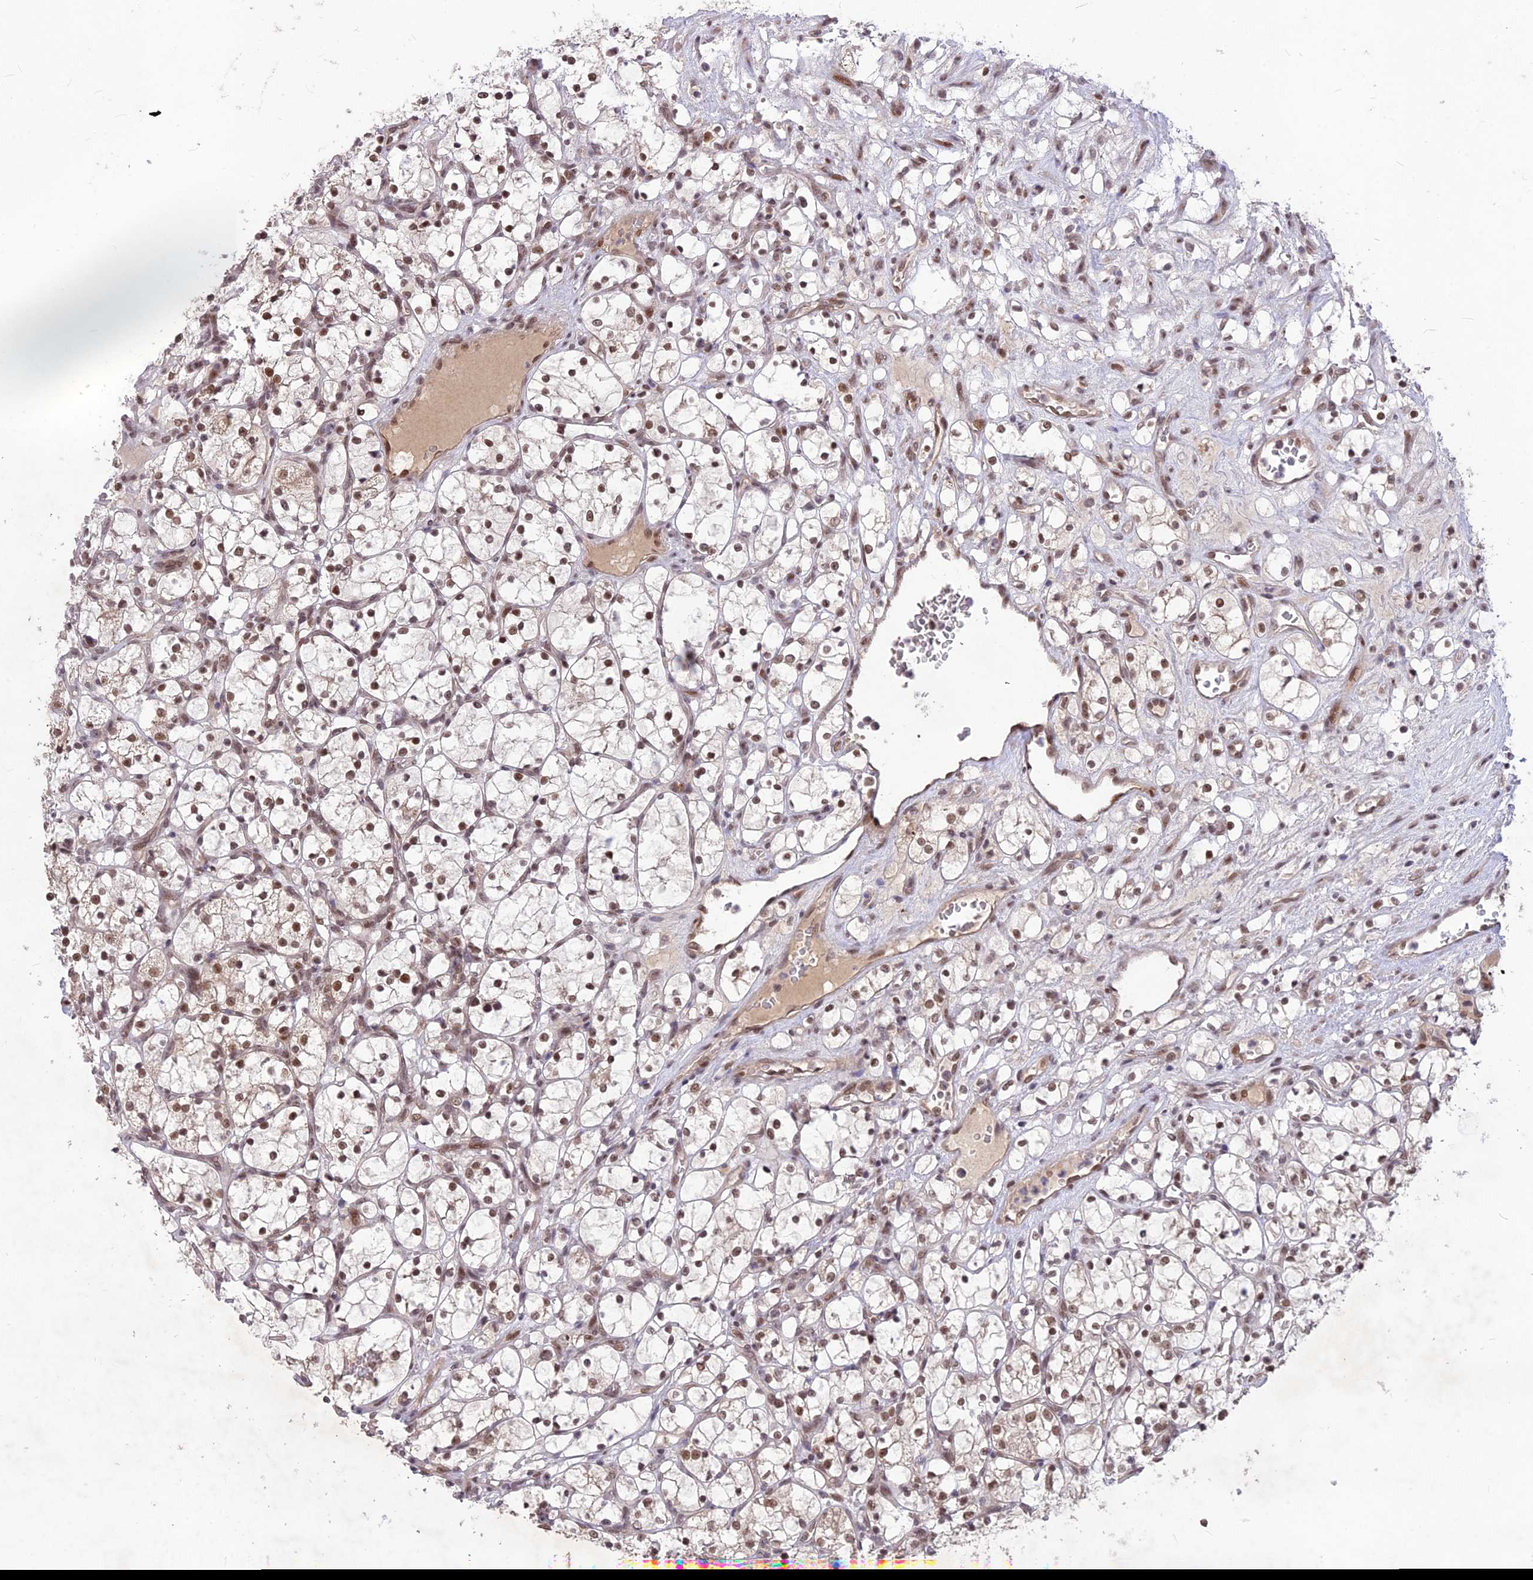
{"staining": {"intensity": "moderate", "quantity": ">75%", "location": "nuclear"}, "tissue": "renal cancer", "cell_type": "Tumor cells", "image_type": "cancer", "snomed": [{"axis": "morphology", "description": "Adenocarcinoma, NOS"}, {"axis": "topography", "description": "Kidney"}], "caption": "This is a micrograph of IHC staining of renal adenocarcinoma, which shows moderate staining in the nuclear of tumor cells.", "gene": "DIS3", "patient": {"sex": "female", "age": 69}}